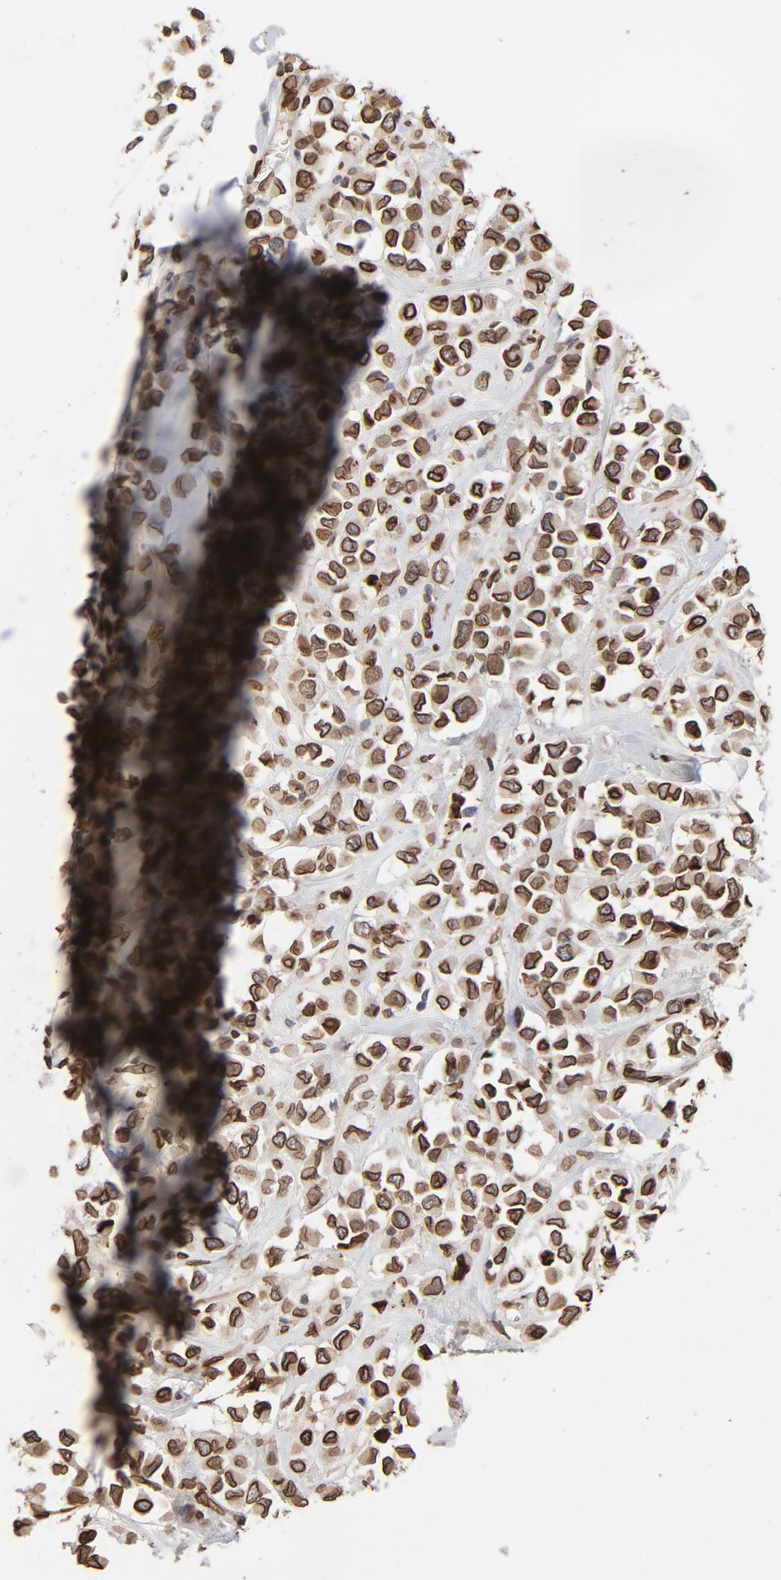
{"staining": {"intensity": "strong", "quantity": ">75%", "location": "cytoplasmic/membranous,nuclear"}, "tissue": "breast cancer", "cell_type": "Tumor cells", "image_type": "cancer", "snomed": [{"axis": "morphology", "description": "Duct carcinoma"}, {"axis": "topography", "description": "Breast"}], "caption": "Immunohistochemistry of intraductal carcinoma (breast) demonstrates high levels of strong cytoplasmic/membranous and nuclear positivity in approximately >75% of tumor cells. Nuclei are stained in blue.", "gene": "LMNA", "patient": {"sex": "female", "age": 61}}